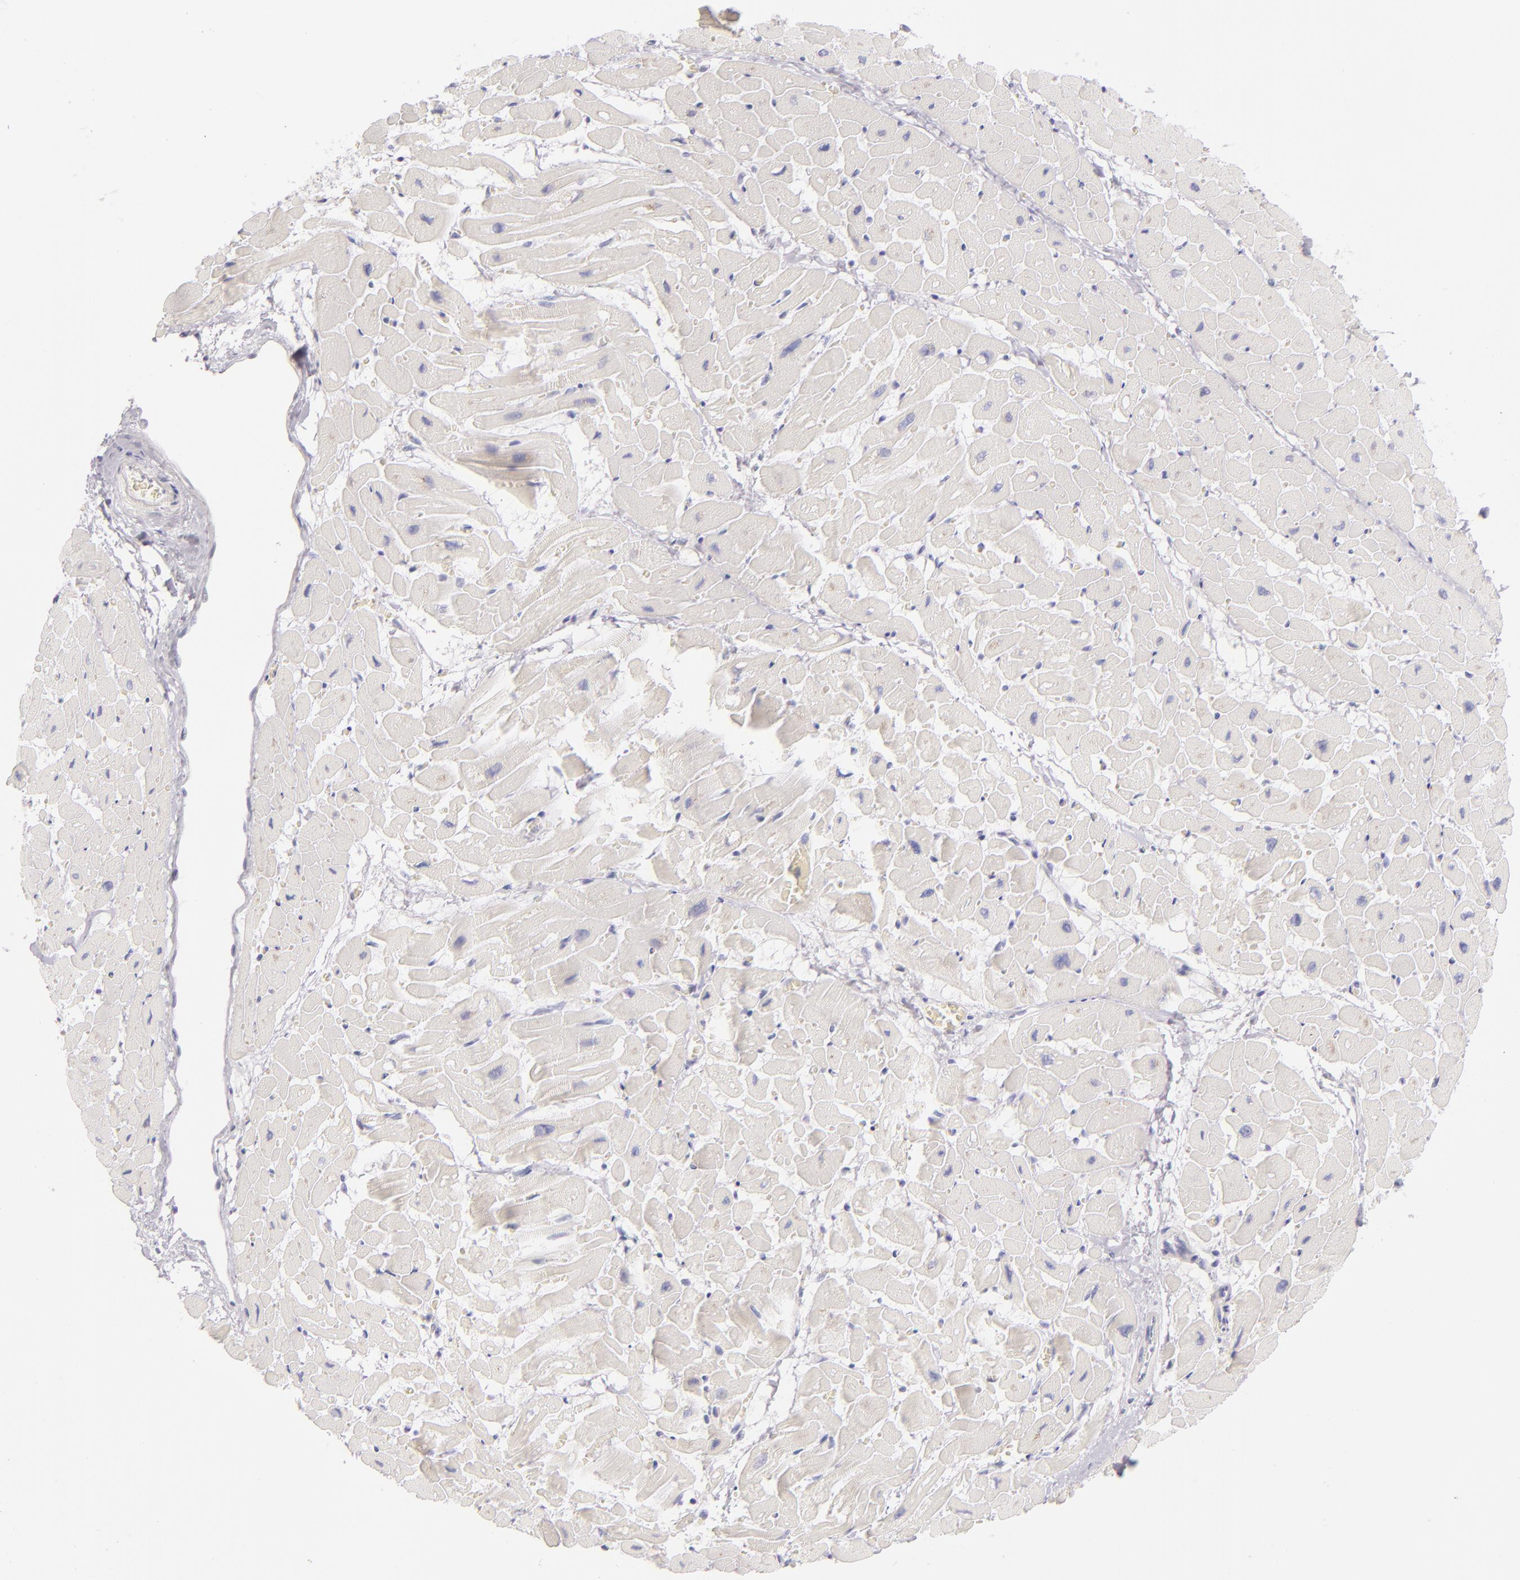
{"staining": {"intensity": "negative", "quantity": "none", "location": "none"}, "tissue": "heart muscle", "cell_type": "Cardiomyocytes", "image_type": "normal", "snomed": [{"axis": "morphology", "description": "Normal tissue, NOS"}, {"axis": "topography", "description": "Heart"}], "caption": "The micrograph reveals no significant positivity in cardiomyocytes of heart muscle. (DAB (3,3'-diaminobenzidine) immunohistochemistry (IHC) visualized using brightfield microscopy, high magnification).", "gene": "FABP1", "patient": {"sex": "male", "age": 45}}